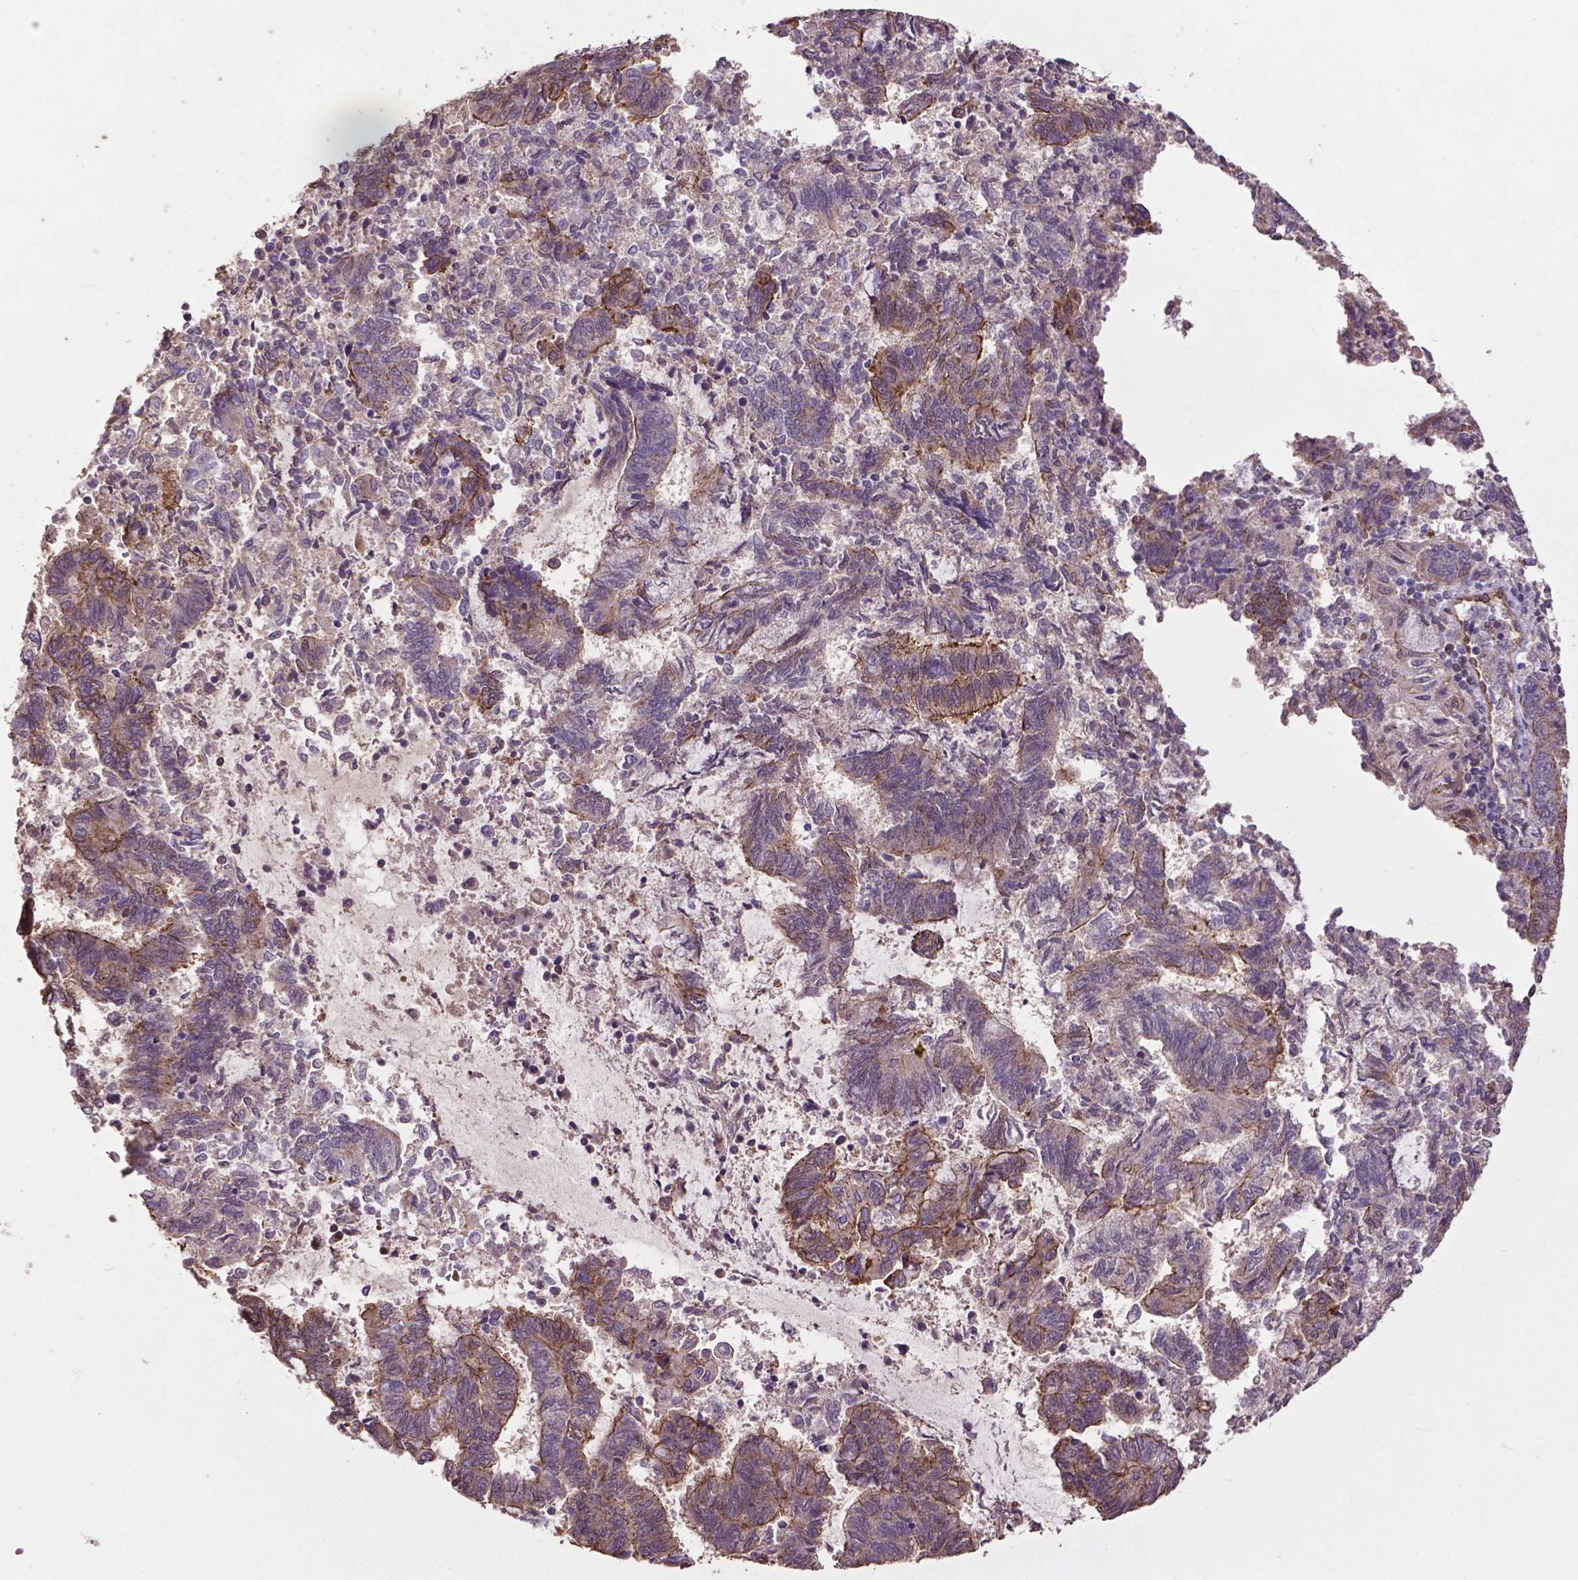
{"staining": {"intensity": "moderate", "quantity": "<25%", "location": "cytoplasmic/membranous"}, "tissue": "endometrial cancer", "cell_type": "Tumor cells", "image_type": "cancer", "snomed": [{"axis": "morphology", "description": "Adenocarcinoma, NOS"}, {"axis": "topography", "description": "Endometrium"}], "caption": "Immunohistochemistry (IHC) staining of adenocarcinoma (endometrial), which exhibits low levels of moderate cytoplasmic/membranous positivity in approximately <25% of tumor cells indicating moderate cytoplasmic/membranous protein staining. The staining was performed using DAB (3,3'-diaminobenzidine) (brown) for protein detection and nuclei were counterstained in hematoxylin (blue).", "gene": "PDLIM1", "patient": {"sex": "female", "age": 65}}